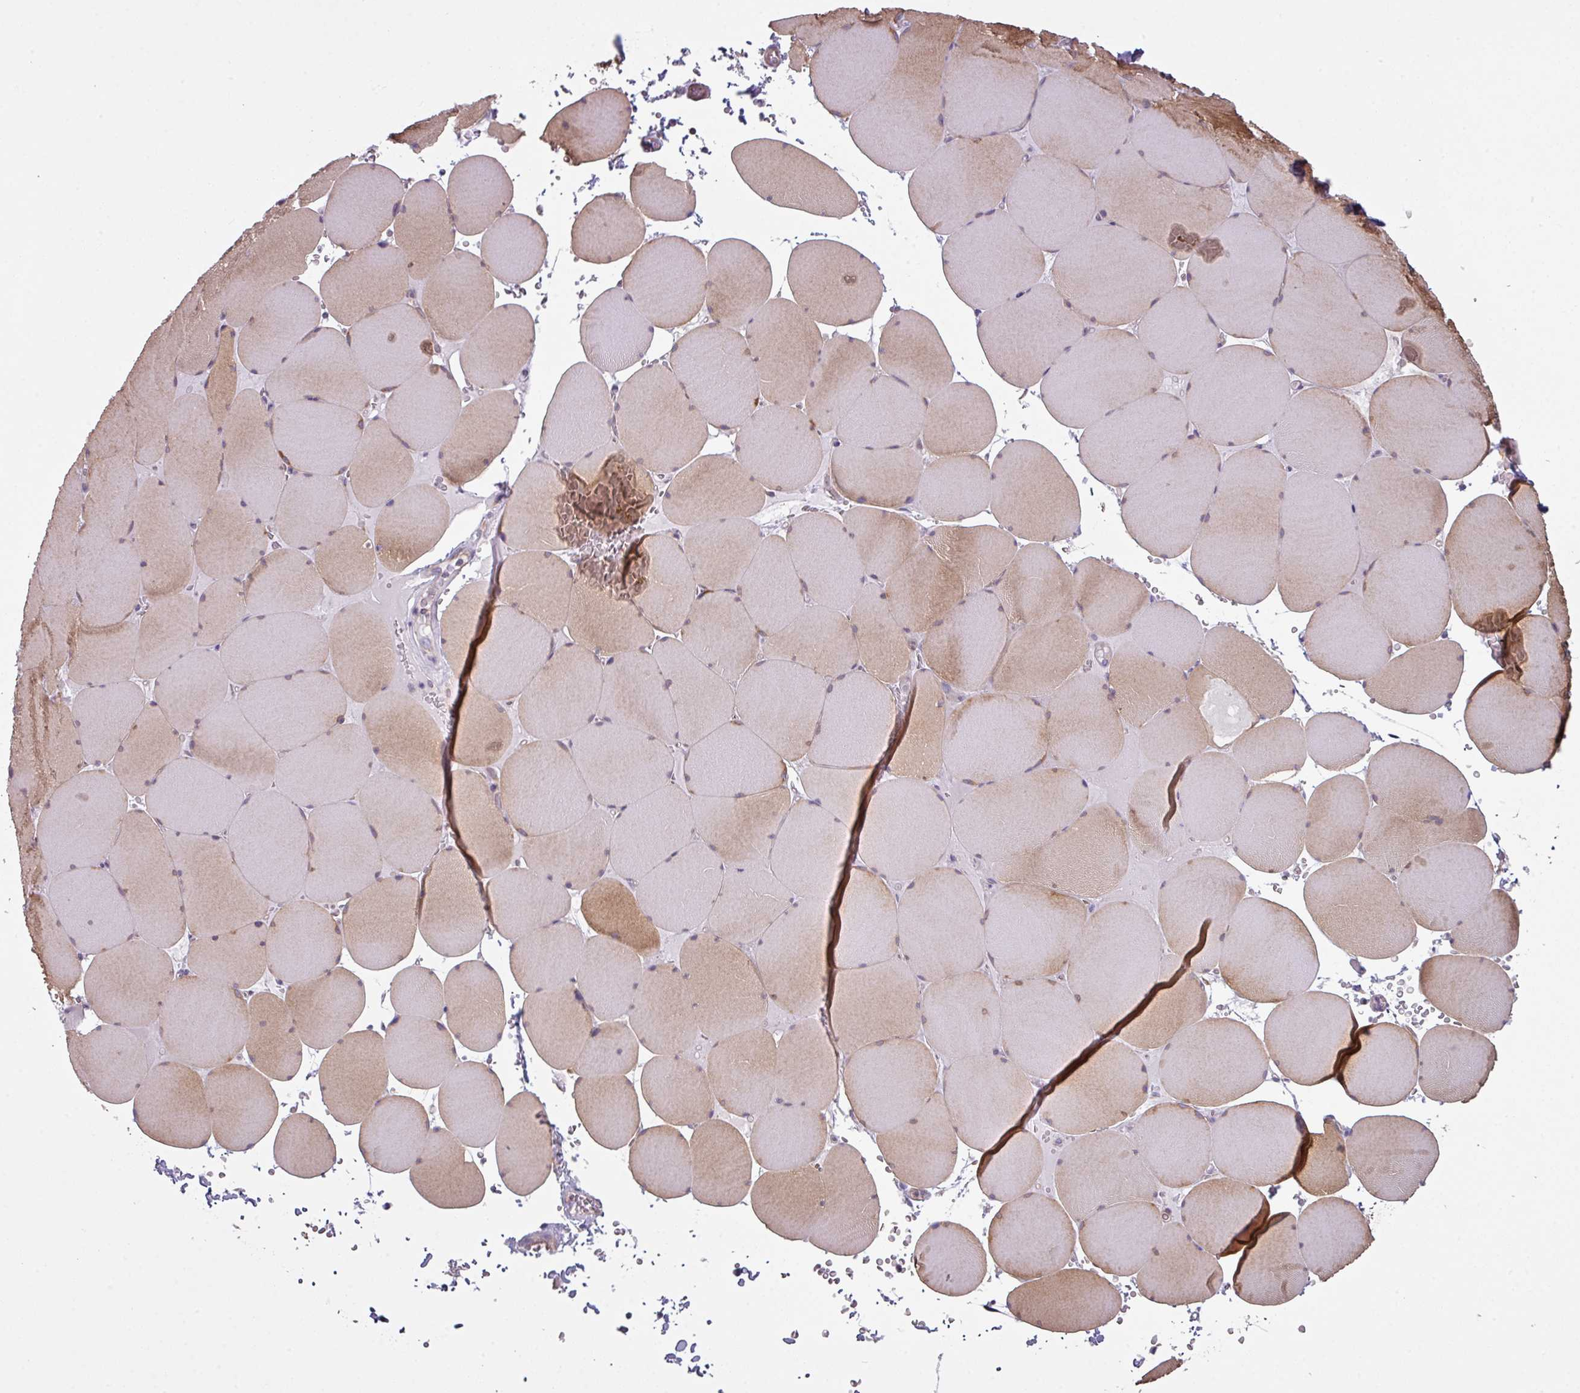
{"staining": {"intensity": "moderate", "quantity": "25%-75%", "location": "cytoplasmic/membranous"}, "tissue": "skeletal muscle", "cell_type": "Myocytes", "image_type": "normal", "snomed": [{"axis": "morphology", "description": "Normal tissue, NOS"}, {"axis": "topography", "description": "Skeletal muscle"}, {"axis": "topography", "description": "Head-Neck"}], "caption": "Approximately 25%-75% of myocytes in benign skeletal muscle reveal moderate cytoplasmic/membranous protein positivity as visualized by brown immunohistochemical staining.", "gene": "CAMK2A", "patient": {"sex": "male", "age": 66}}